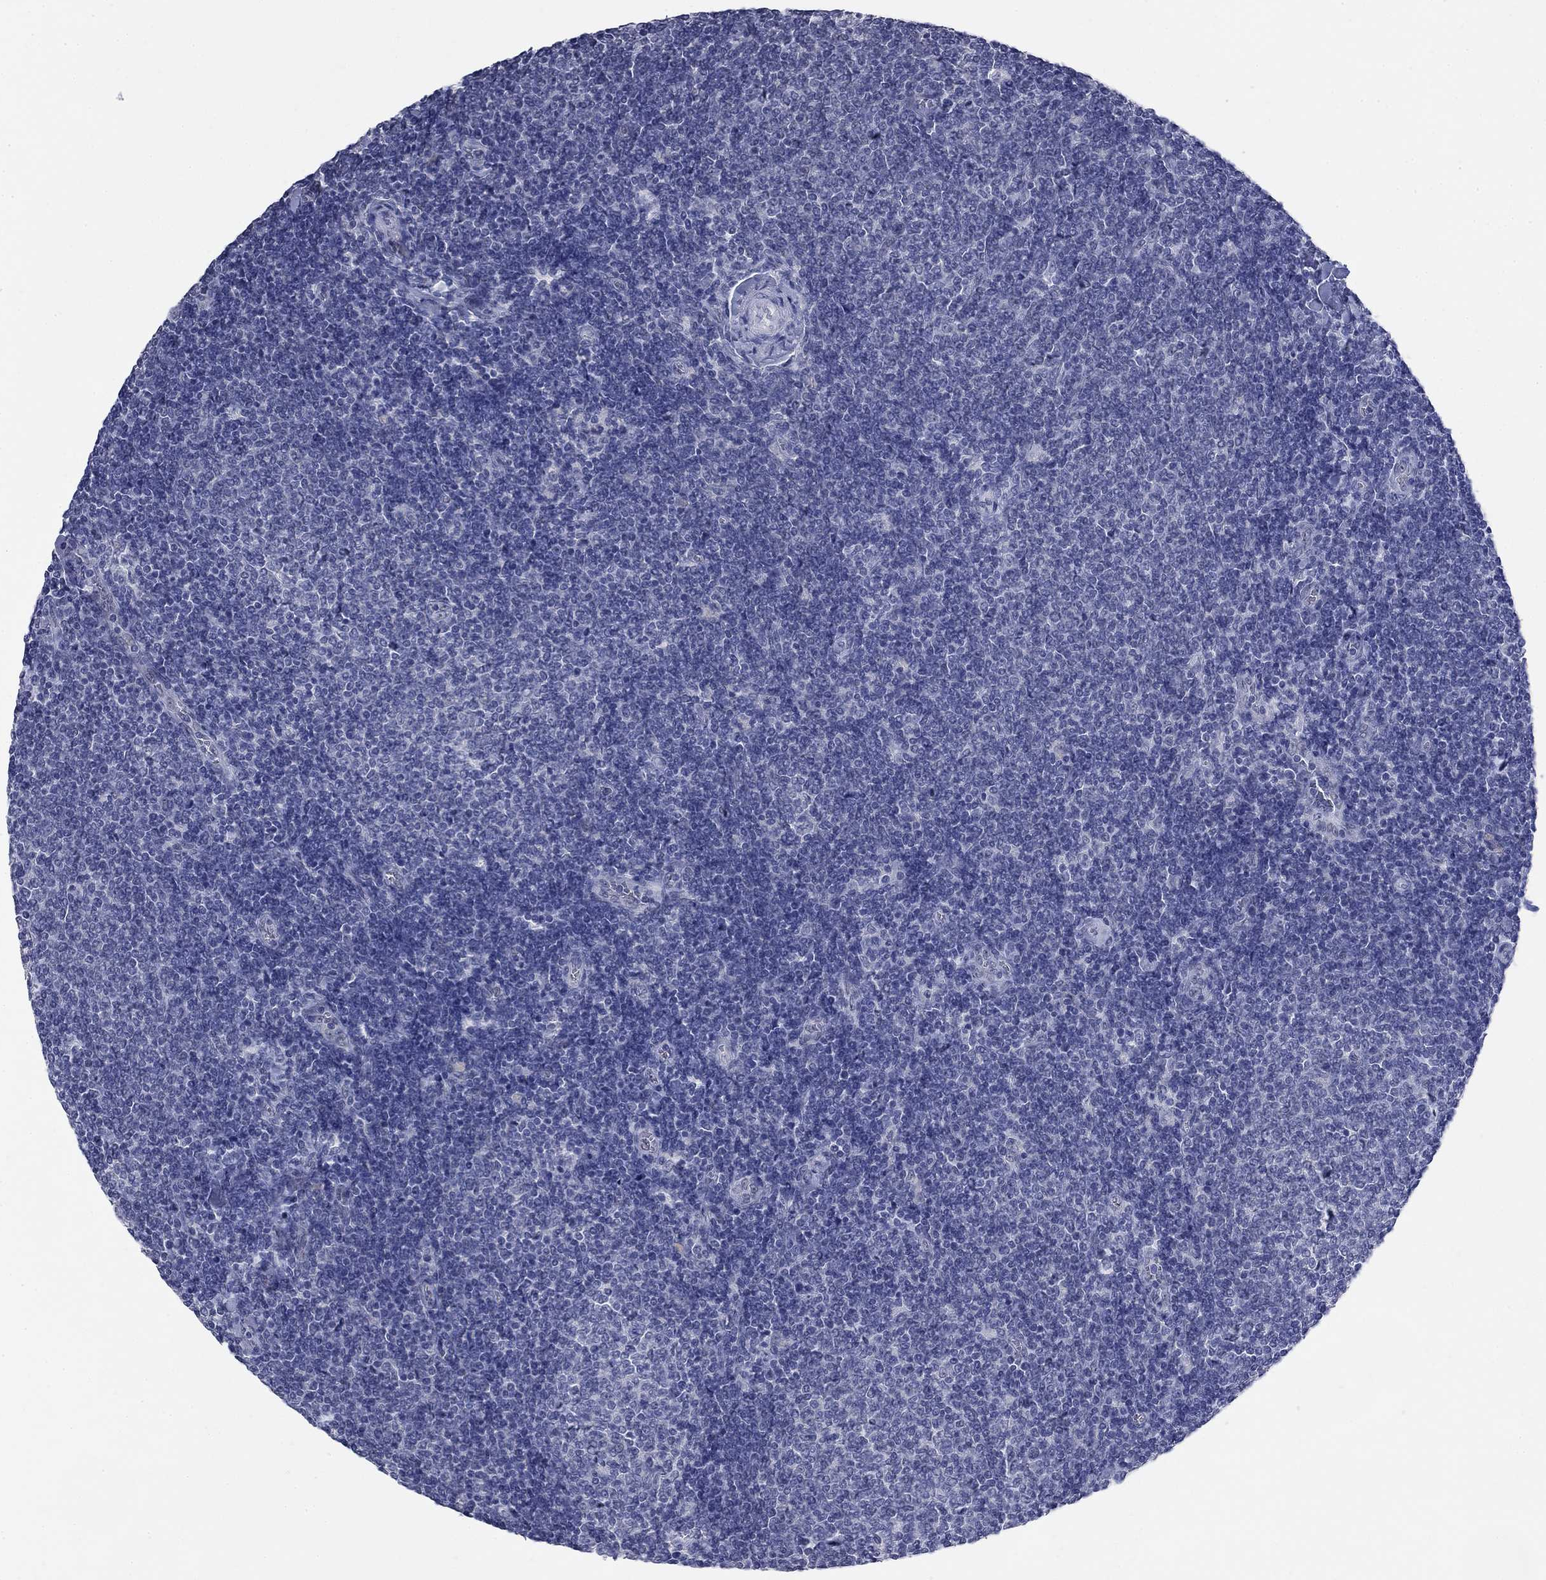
{"staining": {"intensity": "negative", "quantity": "none", "location": "none"}, "tissue": "lymphoma", "cell_type": "Tumor cells", "image_type": "cancer", "snomed": [{"axis": "morphology", "description": "Malignant lymphoma, non-Hodgkin's type, Low grade"}, {"axis": "topography", "description": "Lymph node"}], "caption": "Immunohistochemical staining of human lymphoma displays no significant positivity in tumor cells.", "gene": "SLC51A", "patient": {"sex": "male", "age": 52}}